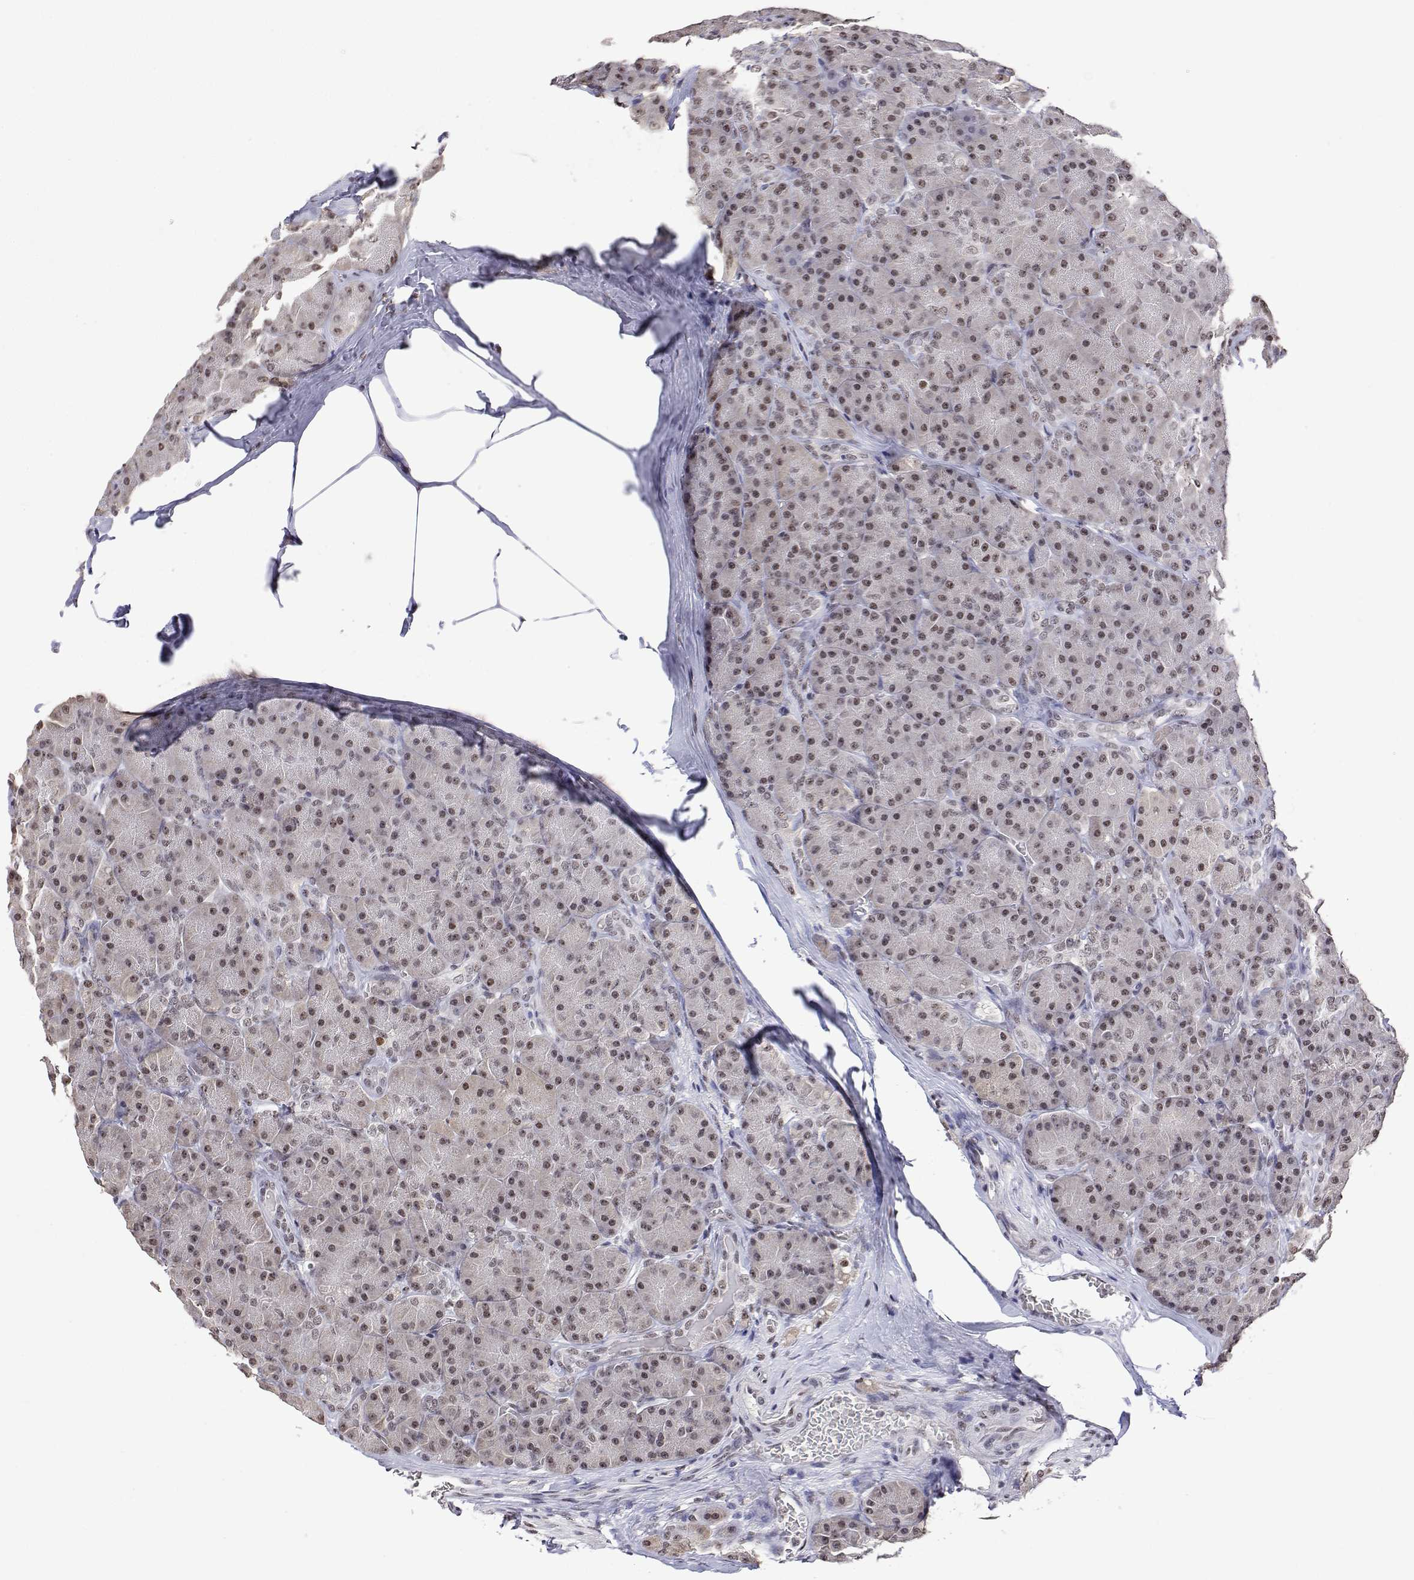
{"staining": {"intensity": "moderate", "quantity": ">75%", "location": "nuclear"}, "tissue": "pancreas", "cell_type": "Exocrine glandular cells", "image_type": "normal", "snomed": [{"axis": "morphology", "description": "Normal tissue, NOS"}, {"axis": "topography", "description": "Pancreas"}], "caption": "IHC image of unremarkable human pancreas stained for a protein (brown), which reveals medium levels of moderate nuclear staining in about >75% of exocrine glandular cells.", "gene": "ADAR", "patient": {"sex": "male", "age": 57}}